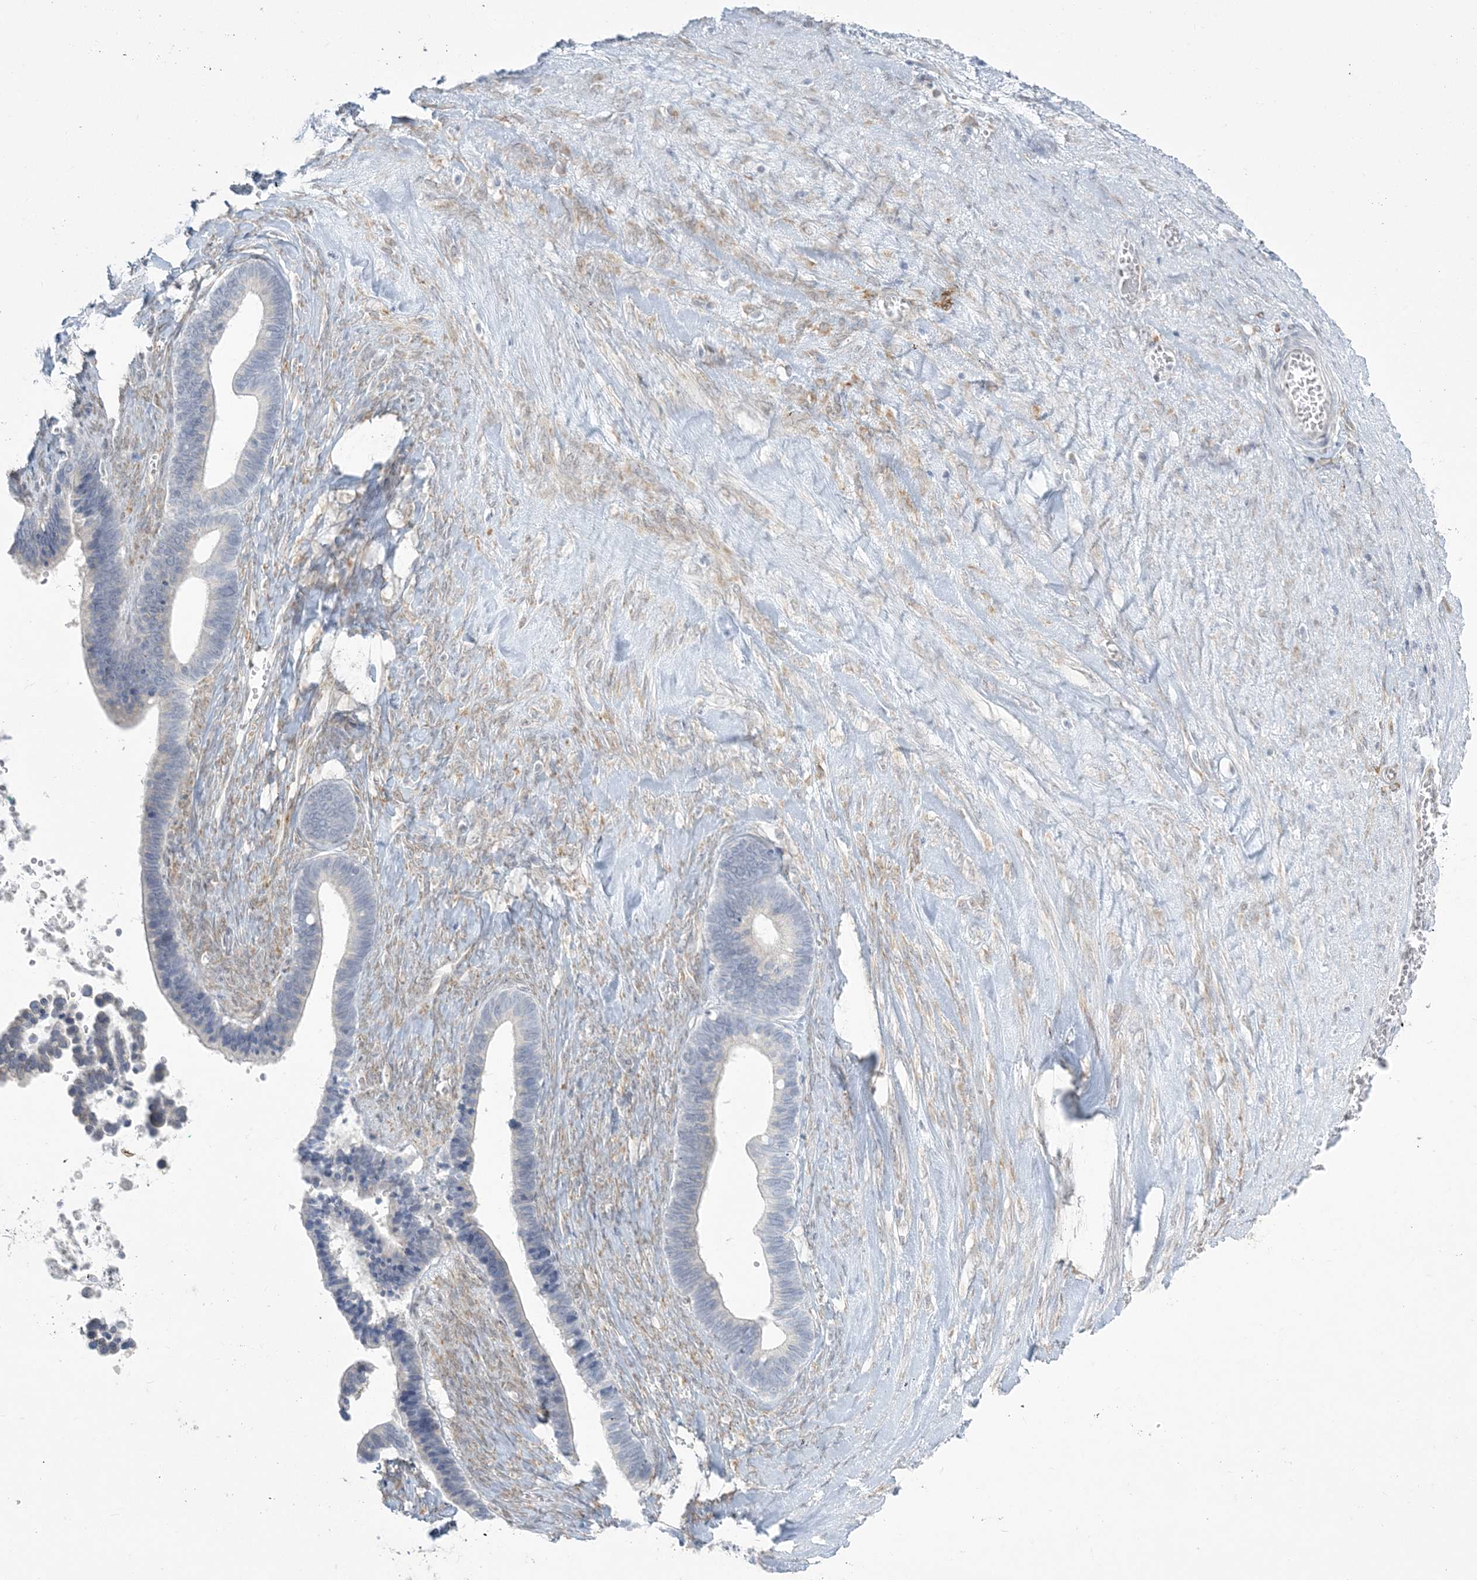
{"staining": {"intensity": "negative", "quantity": "none", "location": "none"}, "tissue": "ovarian cancer", "cell_type": "Tumor cells", "image_type": "cancer", "snomed": [{"axis": "morphology", "description": "Cystadenocarcinoma, serous, NOS"}, {"axis": "topography", "description": "Ovary"}], "caption": "A high-resolution photomicrograph shows immunohistochemistry (IHC) staining of ovarian cancer (serous cystadenocarcinoma), which exhibits no significant positivity in tumor cells.", "gene": "ZC3H6", "patient": {"sex": "female", "age": 56}}